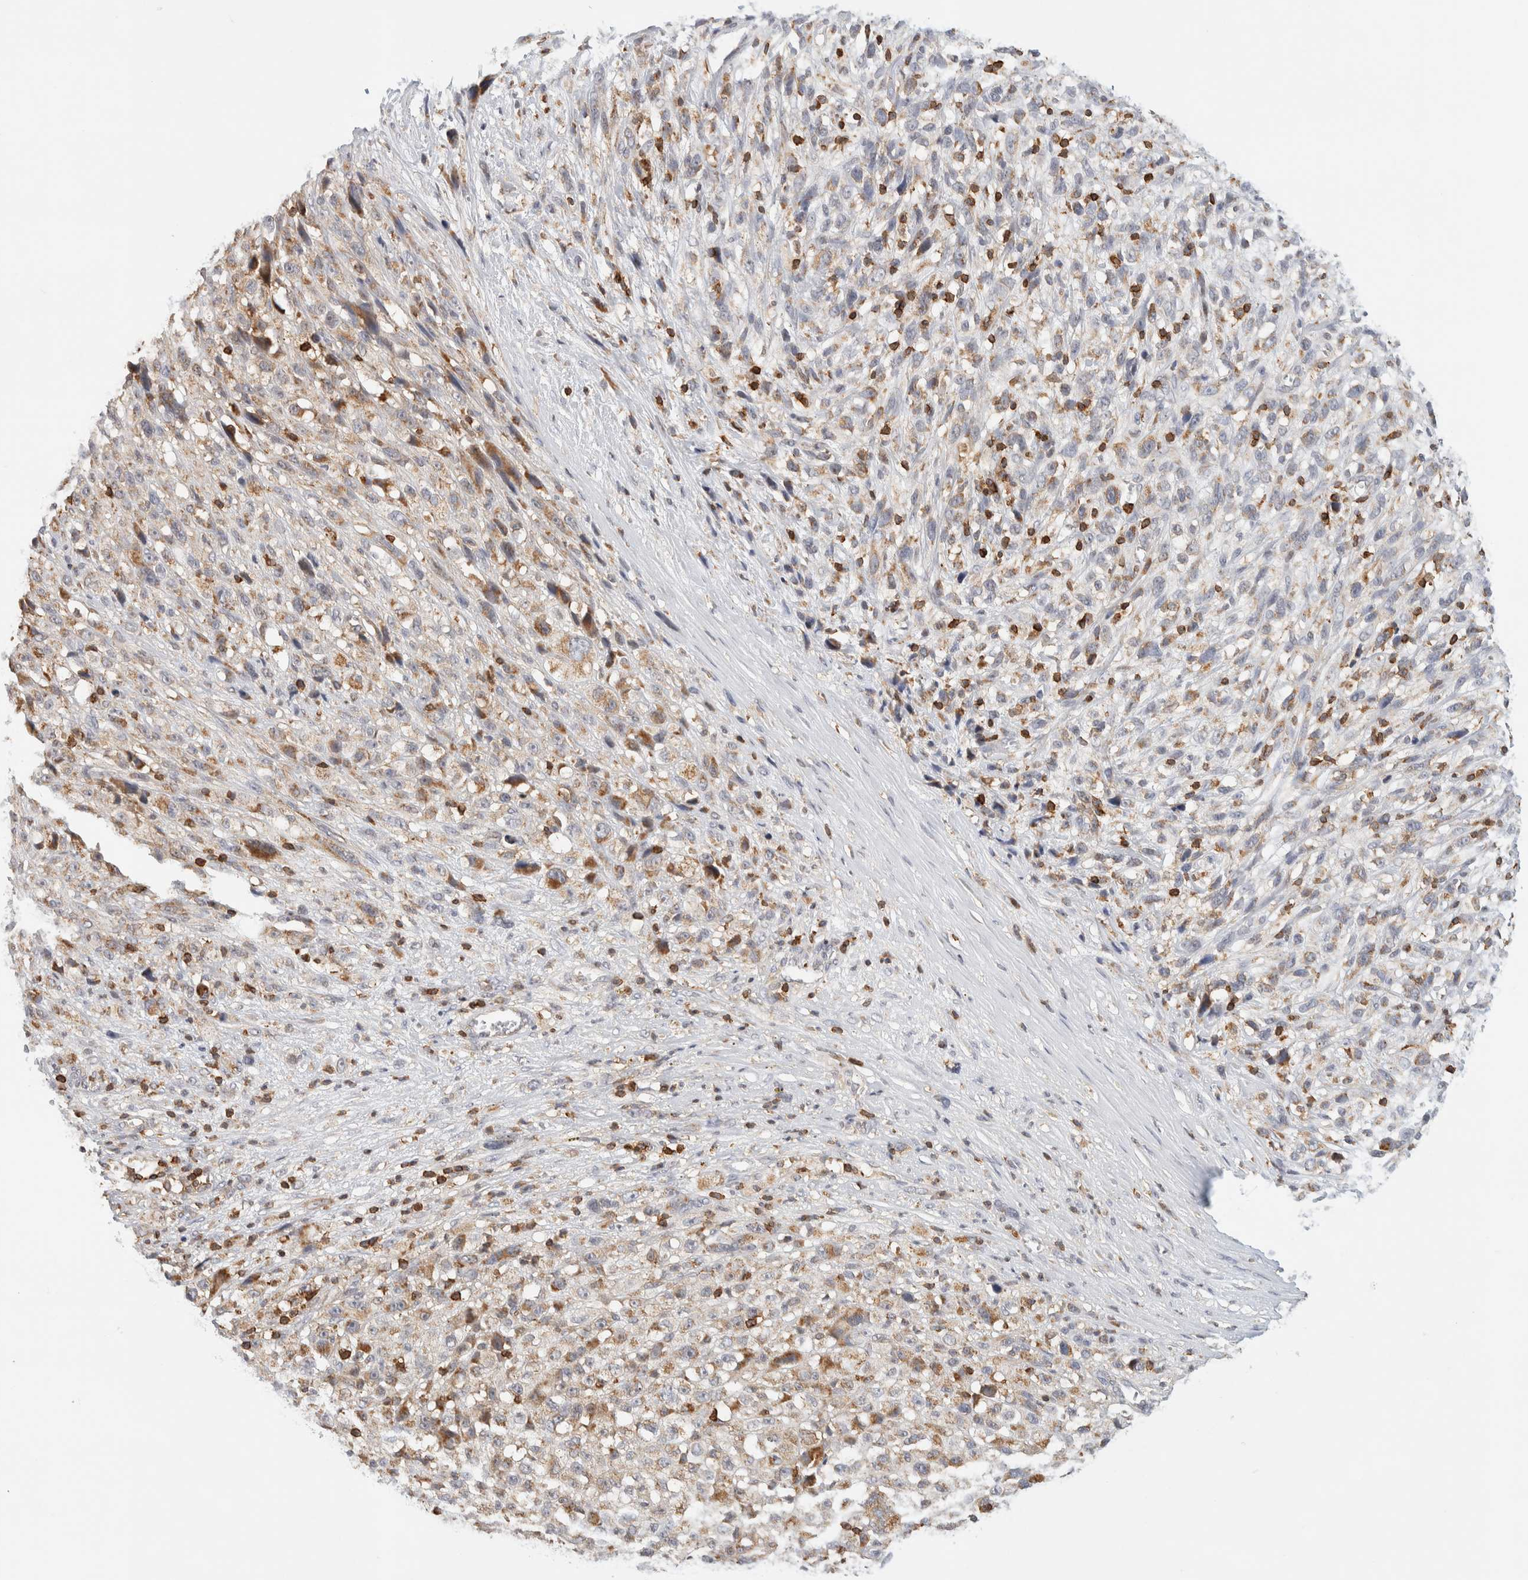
{"staining": {"intensity": "moderate", "quantity": ">75%", "location": "cytoplasmic/membranous"}, "tissue": "melanoma", "cell_type": "Tumor cells", "image_type": "cancer", "snomed": [{"axis": "morphology", "description": "Malignant melanoma, NOS"}, {"axis": "topography", "description": "Skin"}], "caption": "Immunohistochemical staining of human melanoma reveals moderate cytoplasmic/membranous protein positivity in about >75% of tumor cells. The staining is performed using DAB brown chromogen to label protein expression. The nuclei are counter-stained blue using hematoxylin.", "gene": "RUNDC1", "patient": {"sex": "female", "age": 55}}